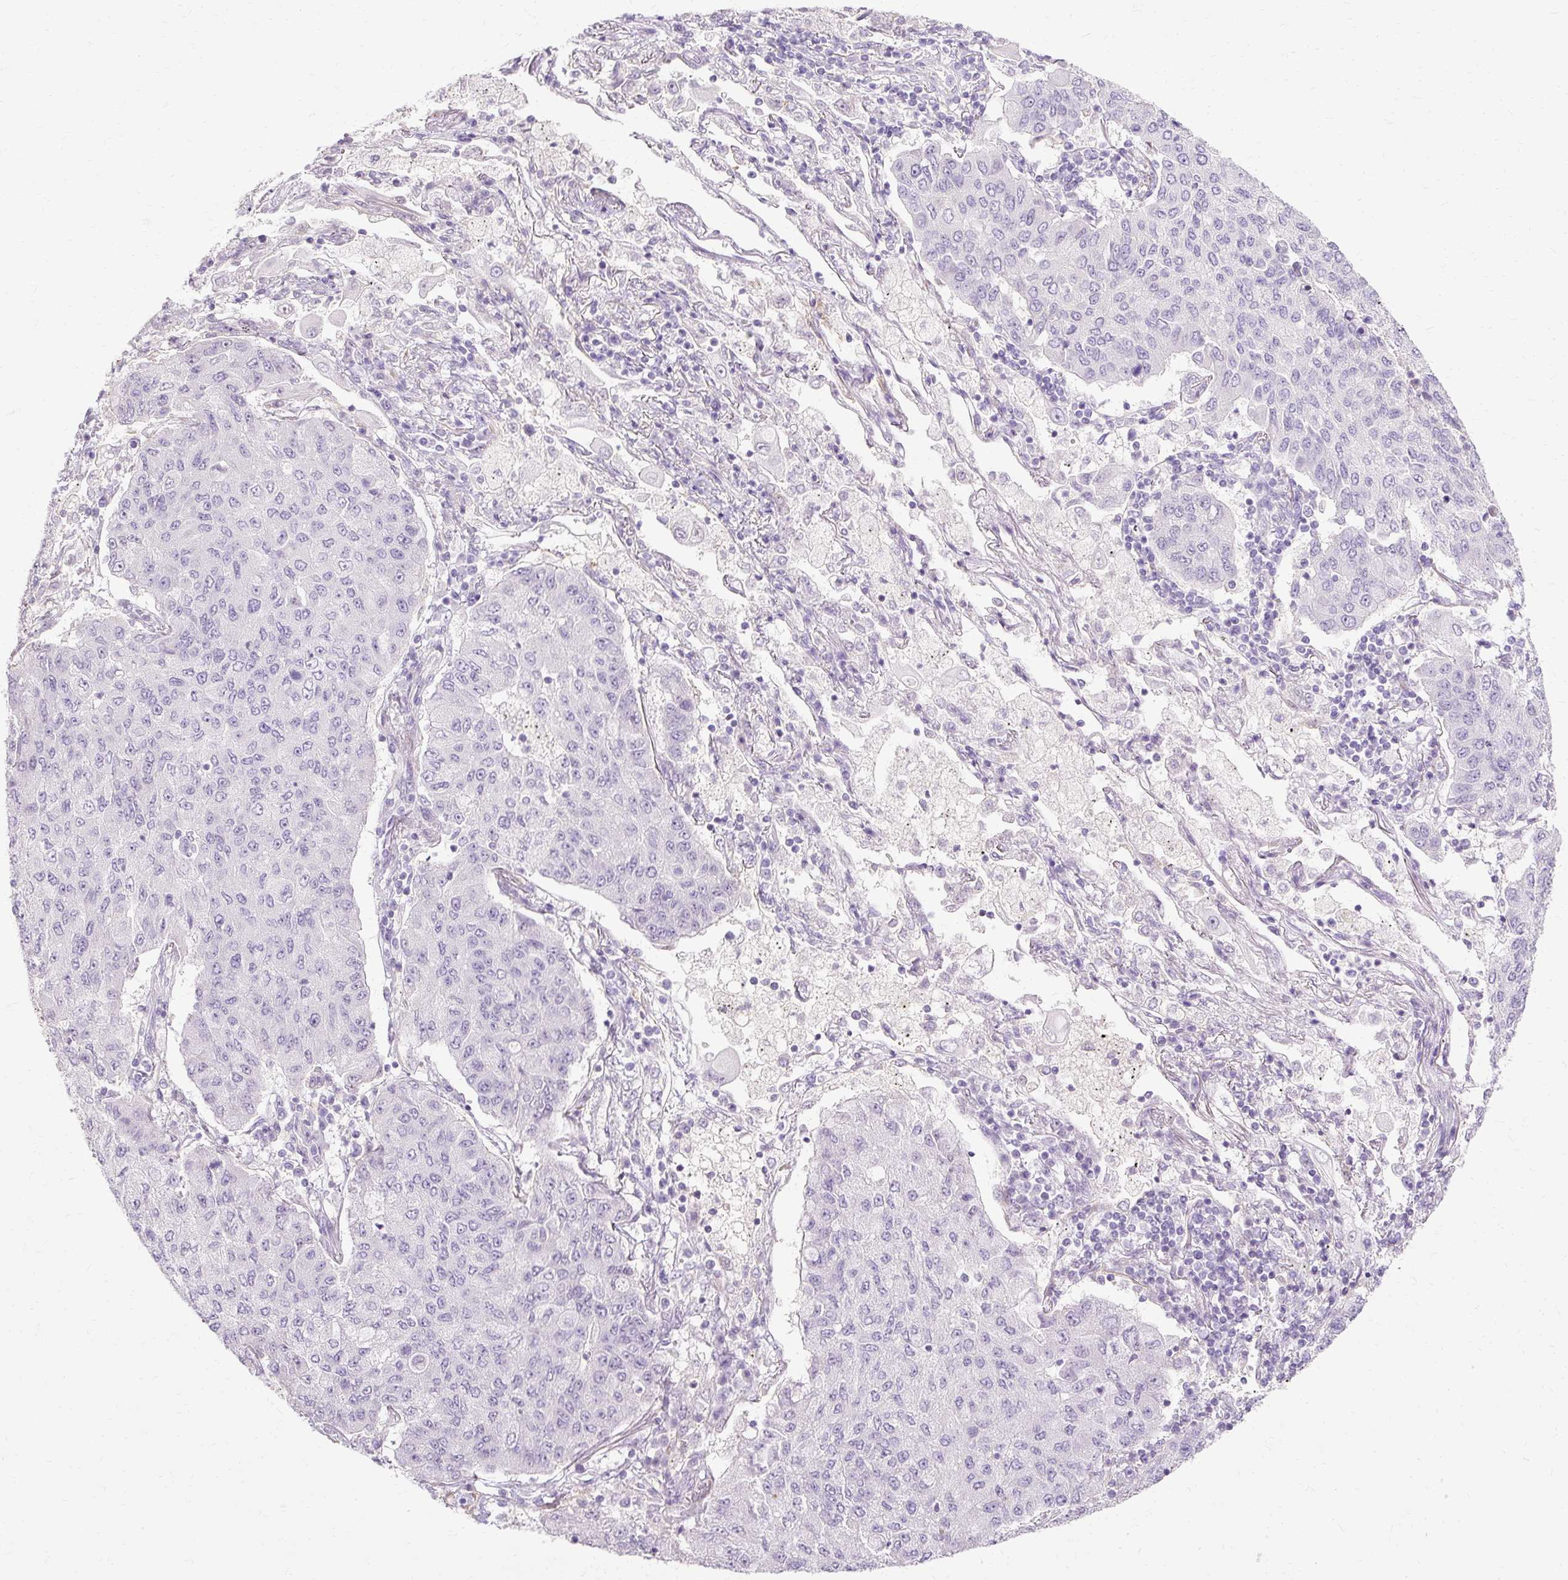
{"staining": {"intensity": "negative", "quantity": "none", "location": "none"}, "tissue": "lung cancer", "cell_type": "Tumor cells", "image_type": "cancer", "snomed": [{"axis": "morphology", "description": "Squamous cell carcinoma, NOS"}, {"axis": "topography", "description": "Lung"}], "caption": "A histopathology image of human squamous cell carcinoma (lung) is negative for staining in tumor cells.", "gene": "CNN3", "patient": {"sex": "male", "age": 74}}